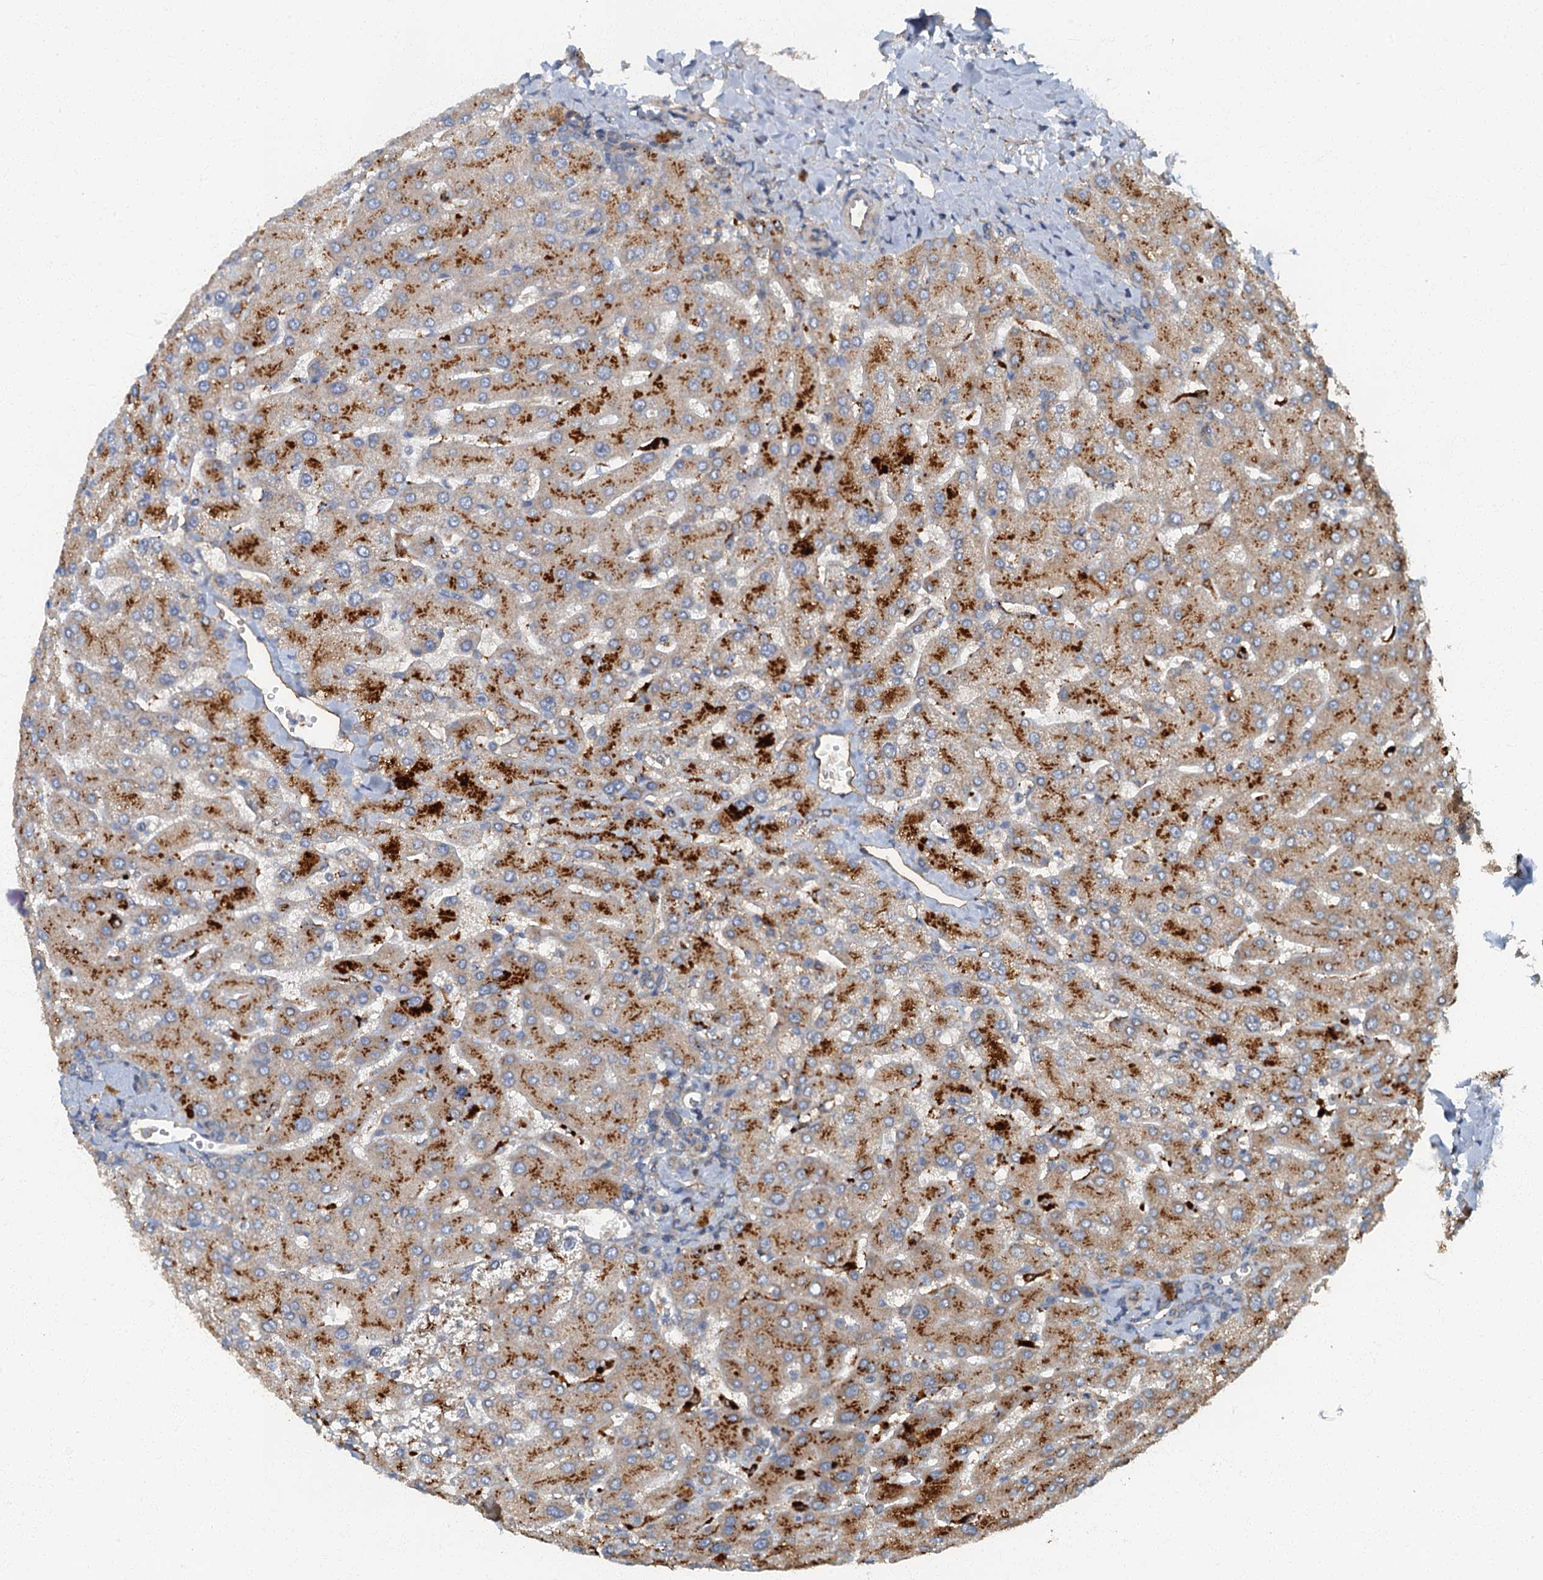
{"staining": {"intensity": "negative", "quantity": "none", "location": "none"}, "tissue": "liver", "cell_type": "Cholangiocytes", "image_type": "normal", "snomed": [{"axis": "morphology", "description": "Normal tissue, NOS"}, {"axis": "topography", "description": "Liver"}], "caption": "Immunohistochemical staining of benign human liver shows no significant staining in cholangiocytes. Brightfield microscopy of IHC stained with DAB (brown) and hematoxylin (blue), captured at high magnification.", "gene": "ARL11", "patient": {"sex": "male", "age": 55}}